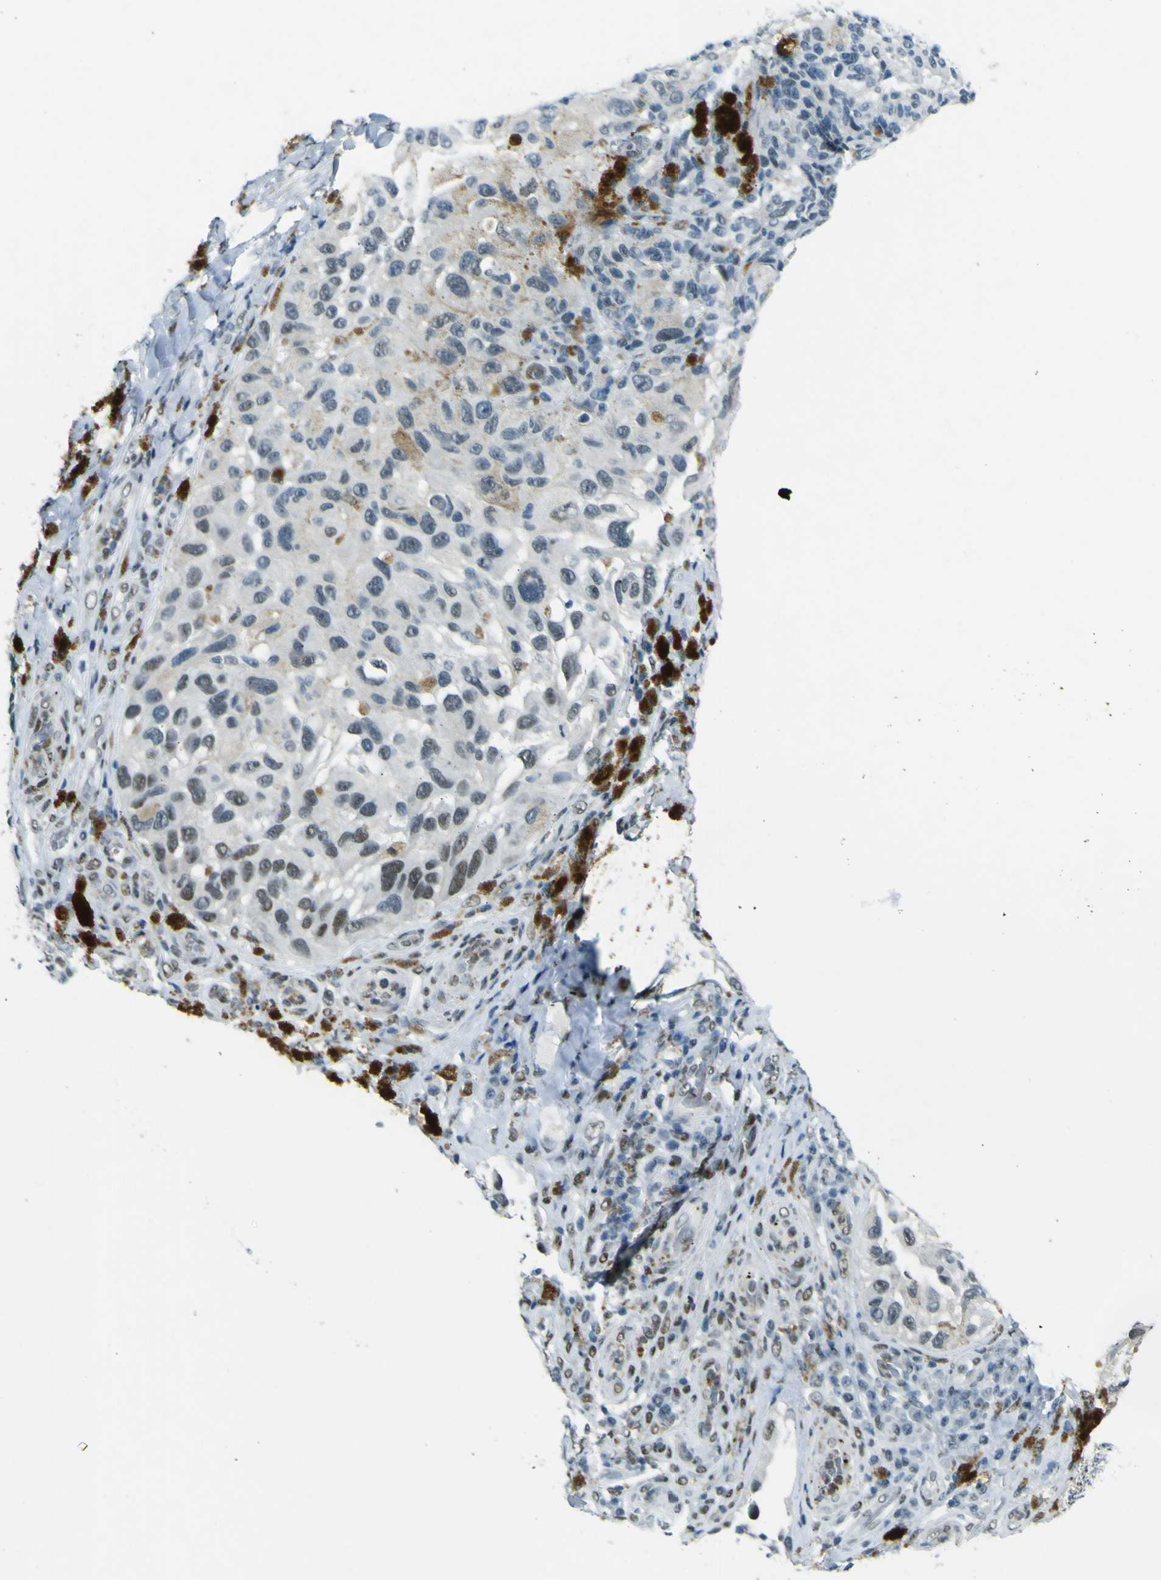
{"staining": {"intensity": "negative", "quantity": "none", "location": "none"}, "tissue": "melanoma", "cell_type": "Tumor cells", "image_type": "cancer", "snomed": [{"axis": "morphology", "description": "Malignant melanoma, NOS"}, {"axis": "topography", "description": "Skin"}], "caption": "Immunohistochemical staining of human malignant melanoma displays no significant expression in tumor cells. (DAB (3,3'-diaminobenzidine) immunohistochemistry visualized using brightfield microscopy, high magnification).", "gene": "CEBPG", "patient": {"sex": "female", "age": 73}}